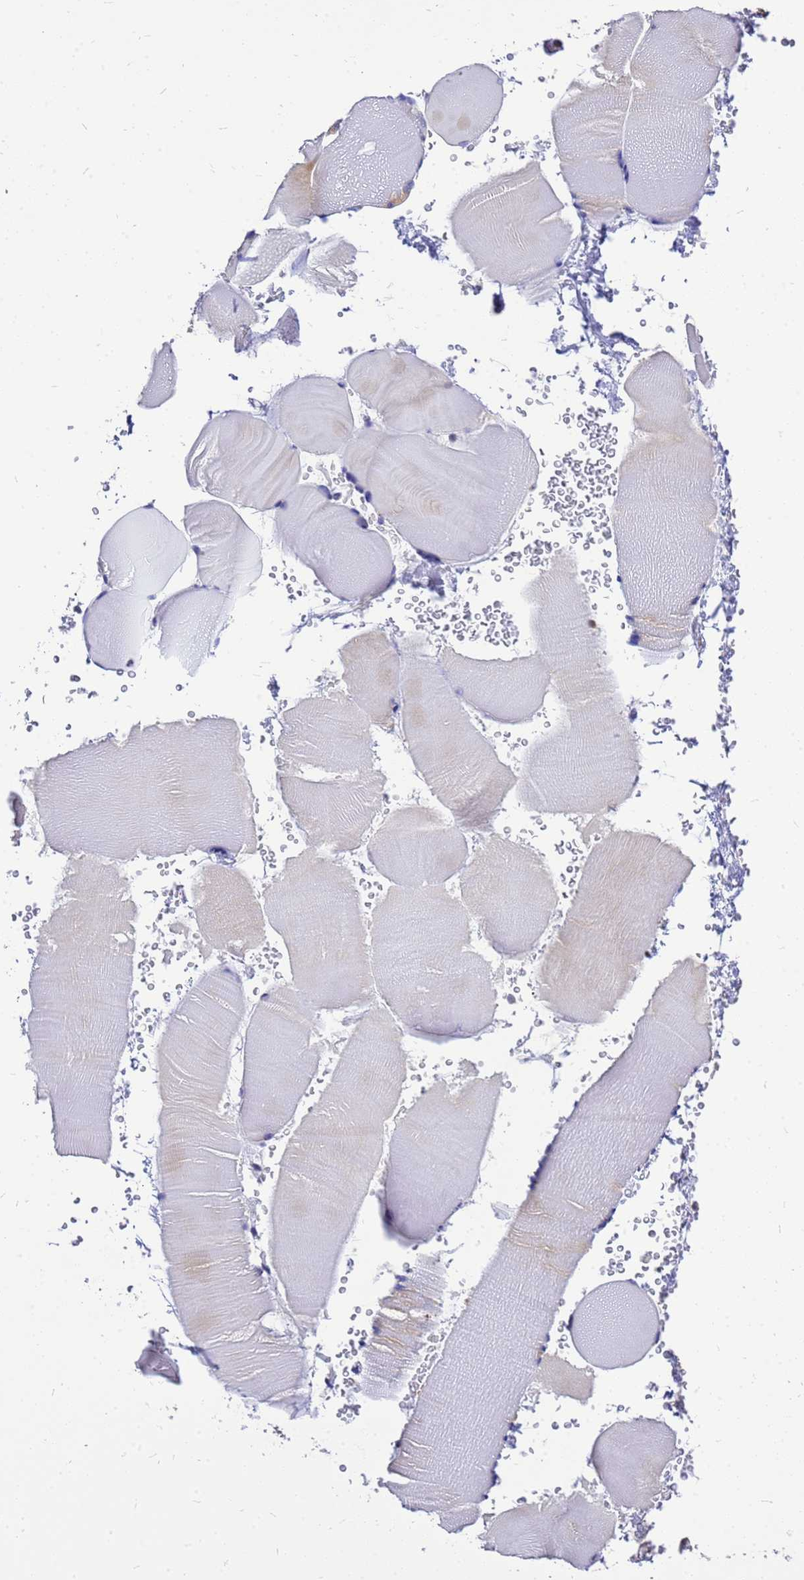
{"staining": {"intensity": "weak", "quantity": "25%-75%", "location": "cytoplasmic/membranous"}, "tissue": "skeletal muscle", "cell_type": "Myocytes", "image_type": "normal", "snomed": [{"axis": "morphology", "description": "Normal tissue, NOS"}, {"axis": "topography", "description": "Skeletal muscle"}], "caption": "A brown stain labels weak cytoplasmic/membranous staining of a protein in myocytes of normal human skeletal muscle. (DAB (3,3'-diaminobenzidine) = brown stain, brightfield microscopy at high magnification).", "gene": "CMC4", "patient": {"sex": "male", "age": 62}}